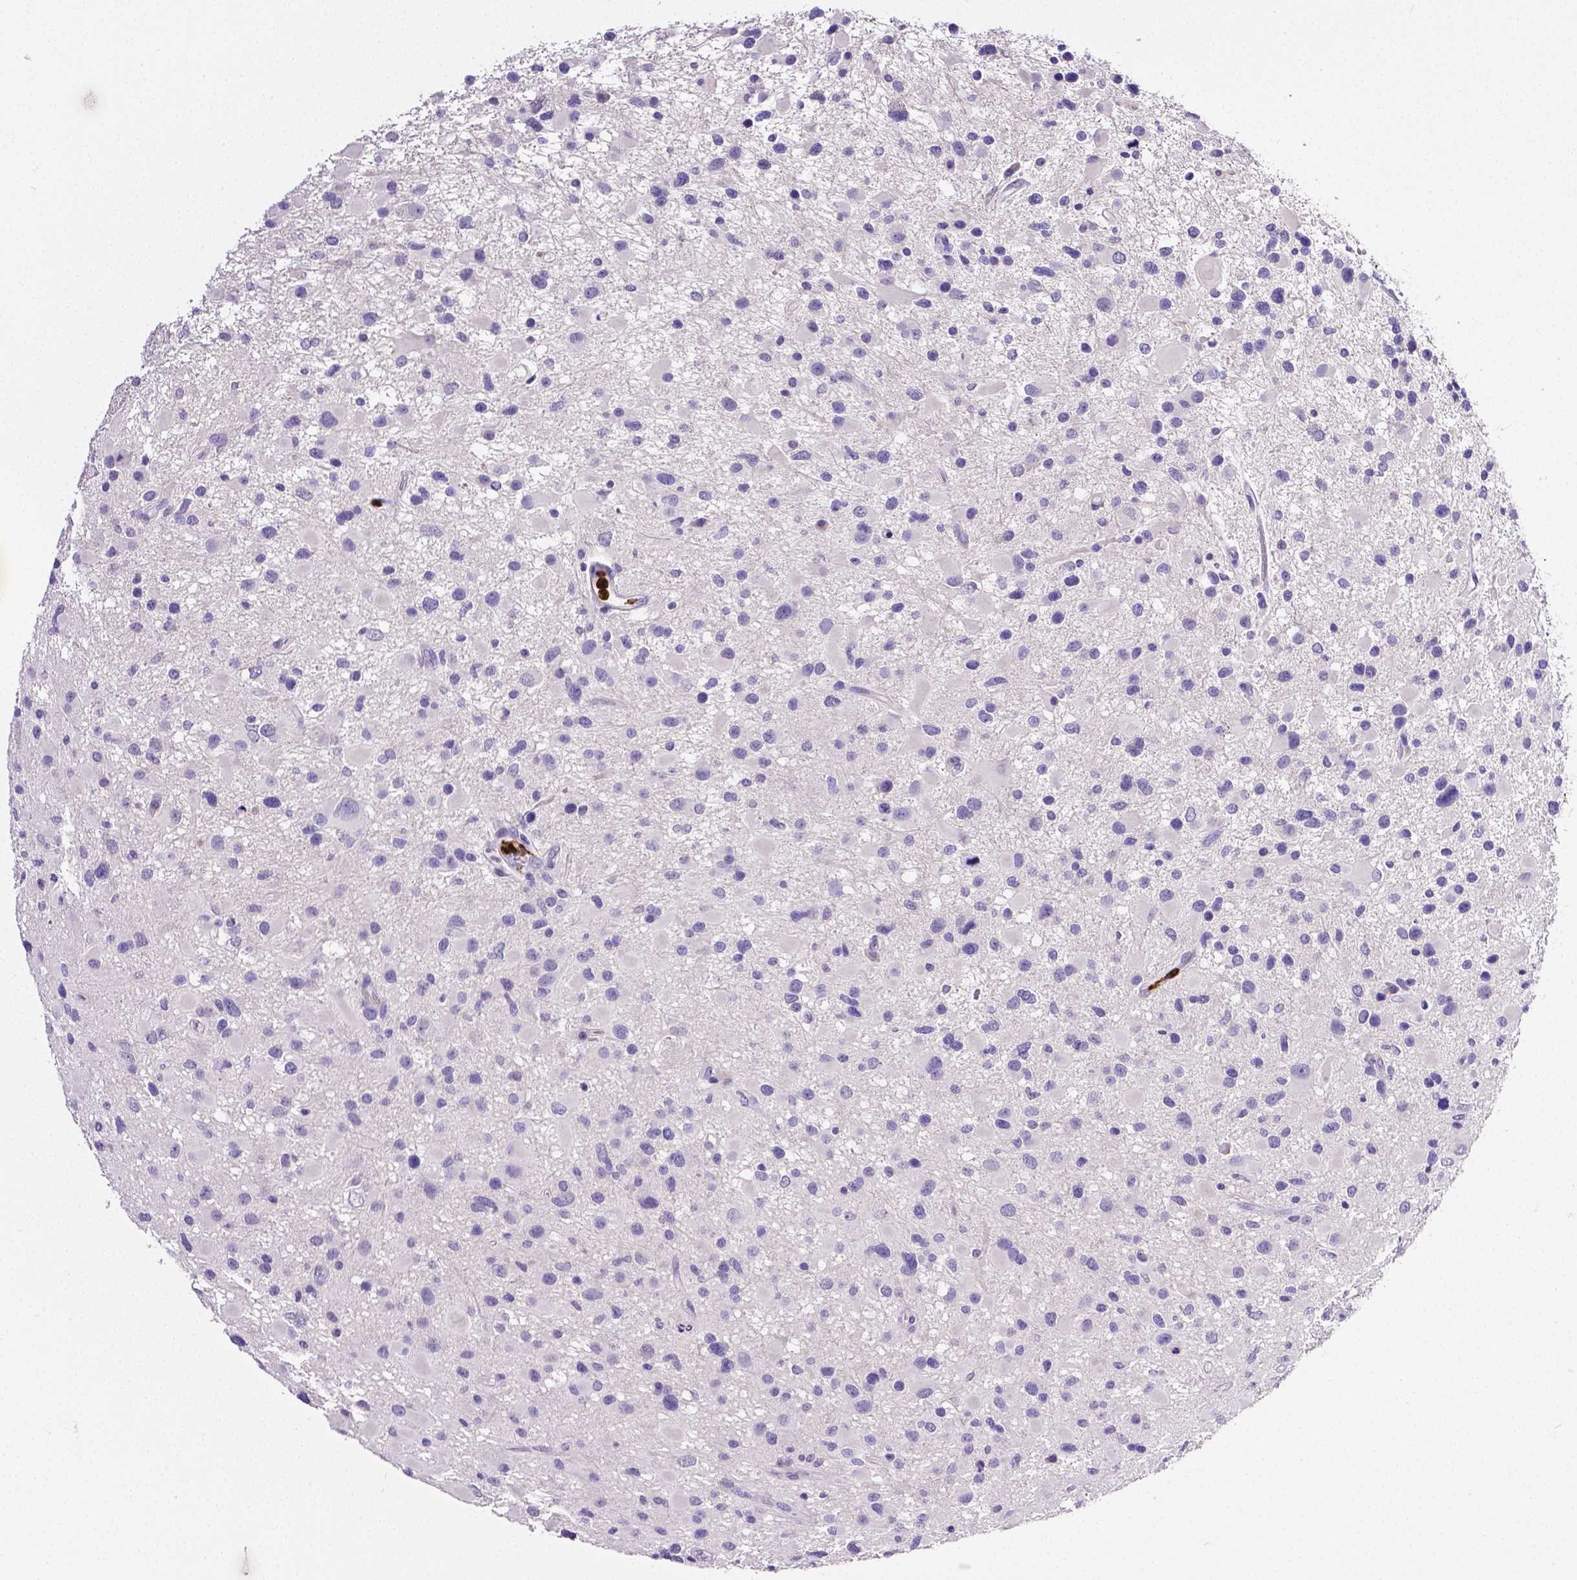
{"staining": {"intensity": "negative", "quantity": "none", "location": "none"}, "tissue": "glioma", "cell_type": "Tumor cells", "image_type": "cancer", "snomed": [{"axis": "morphology", "description": "Glioma, malignant, Low grade"}, {"axis": "topography", "description": "Brain"}], "caption": "Human malignant glioma (low-grade) stained for a protein using immunohistochemistry (IHC) shows no expression in tumor cells.", "gene": "MMP9", "patient": {"sex": "female", "age": 32}}